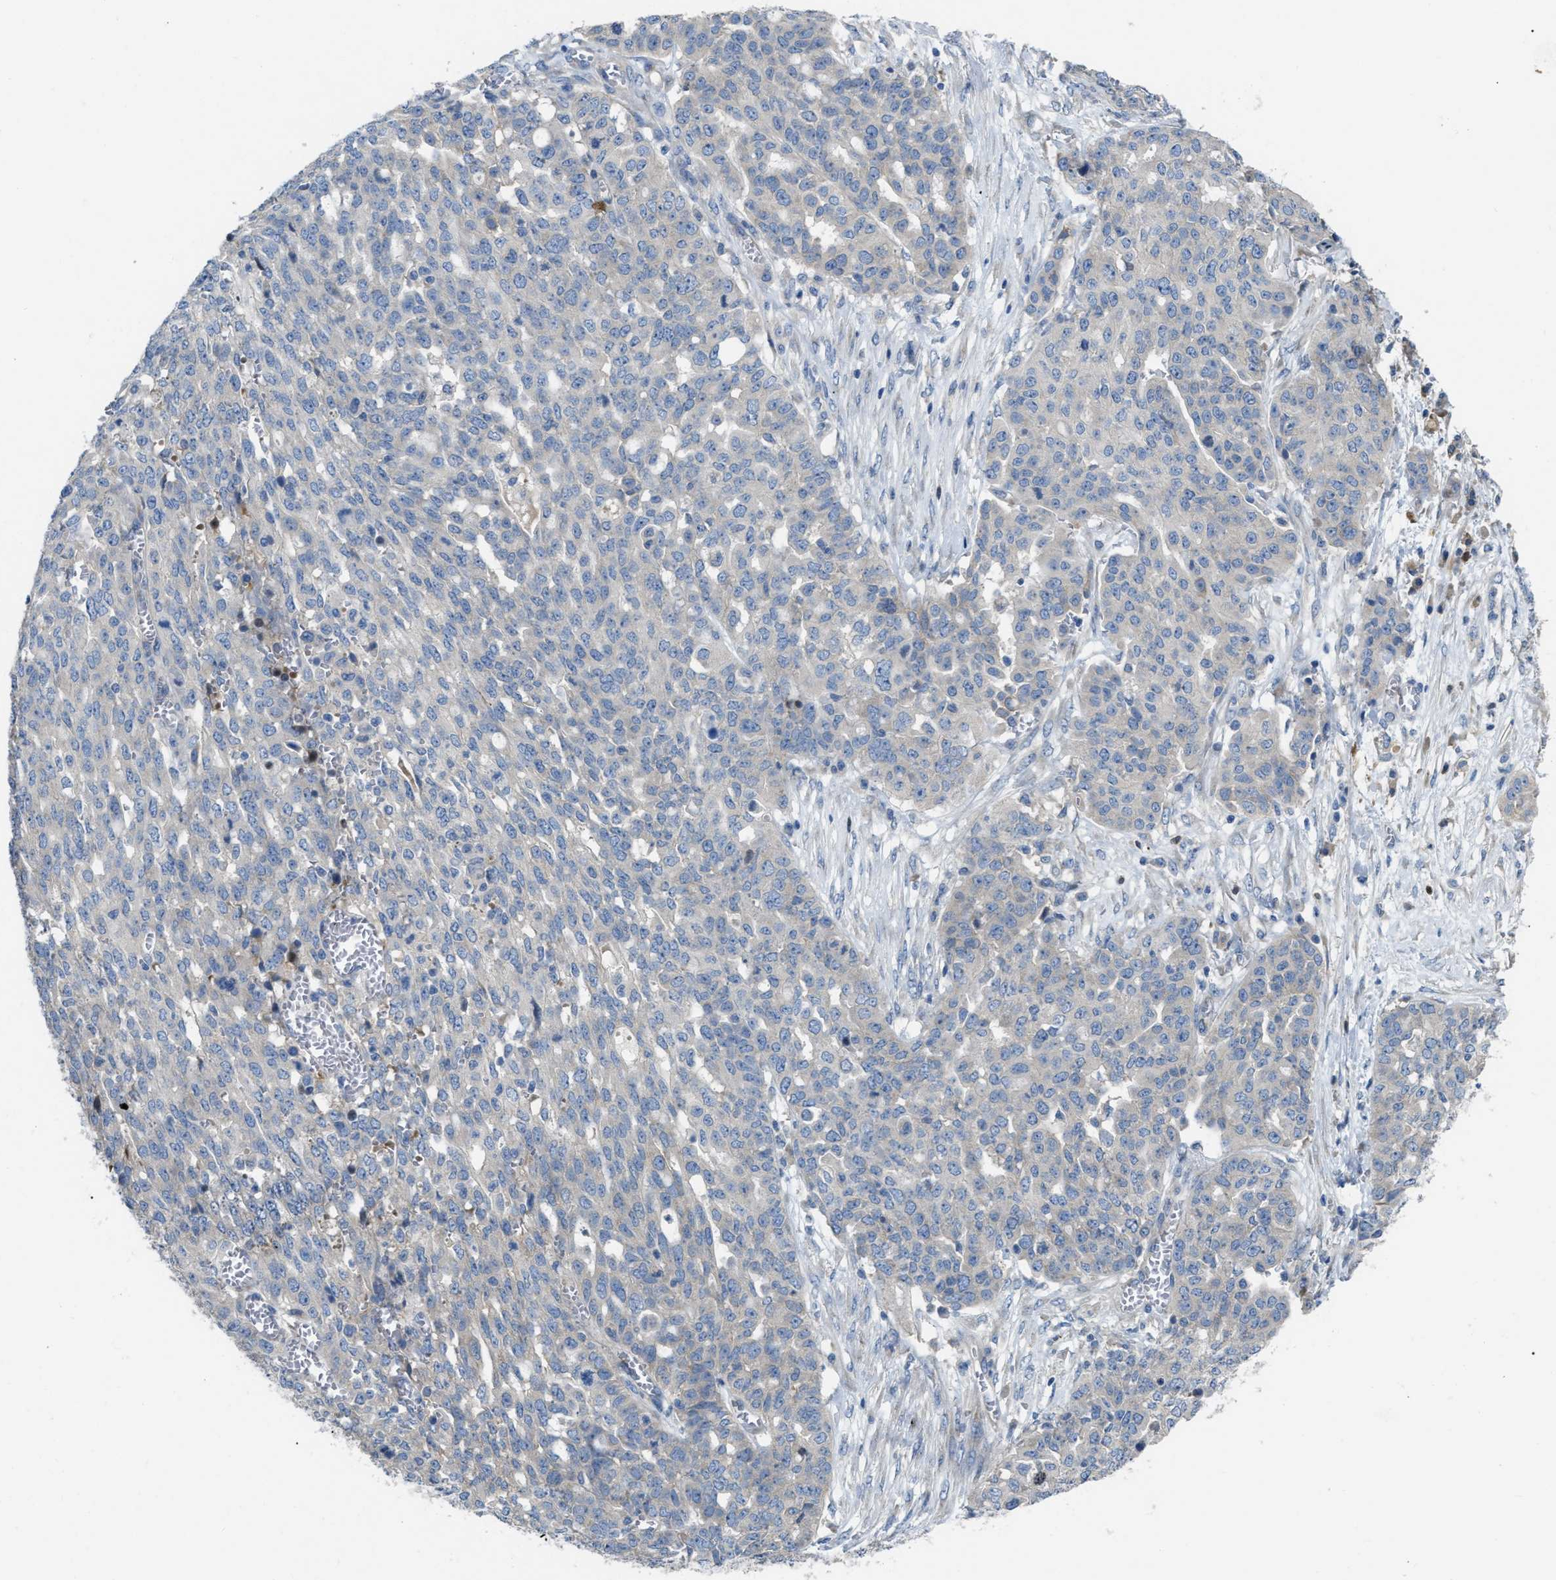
{"staining": {"intensity": "negative", "quantity": "none", "location": "none"}, "tissue": "ovarian cancer", "cell_type": "Tumor cells", "image_type": "cancer", "snomed": [{"axis": "morphology", "description": "Cystadenocarcinoma, serous, NOS"}, {"axis": "topography", "description": "Soft tissue"}, {"axis": "topography", "description": "Ovary"}], "caption": "There is no significant expression in tumor cells of ovarian cancer.", "gene": "DHX58", "patient": {"sex": "female", "age": 57}}